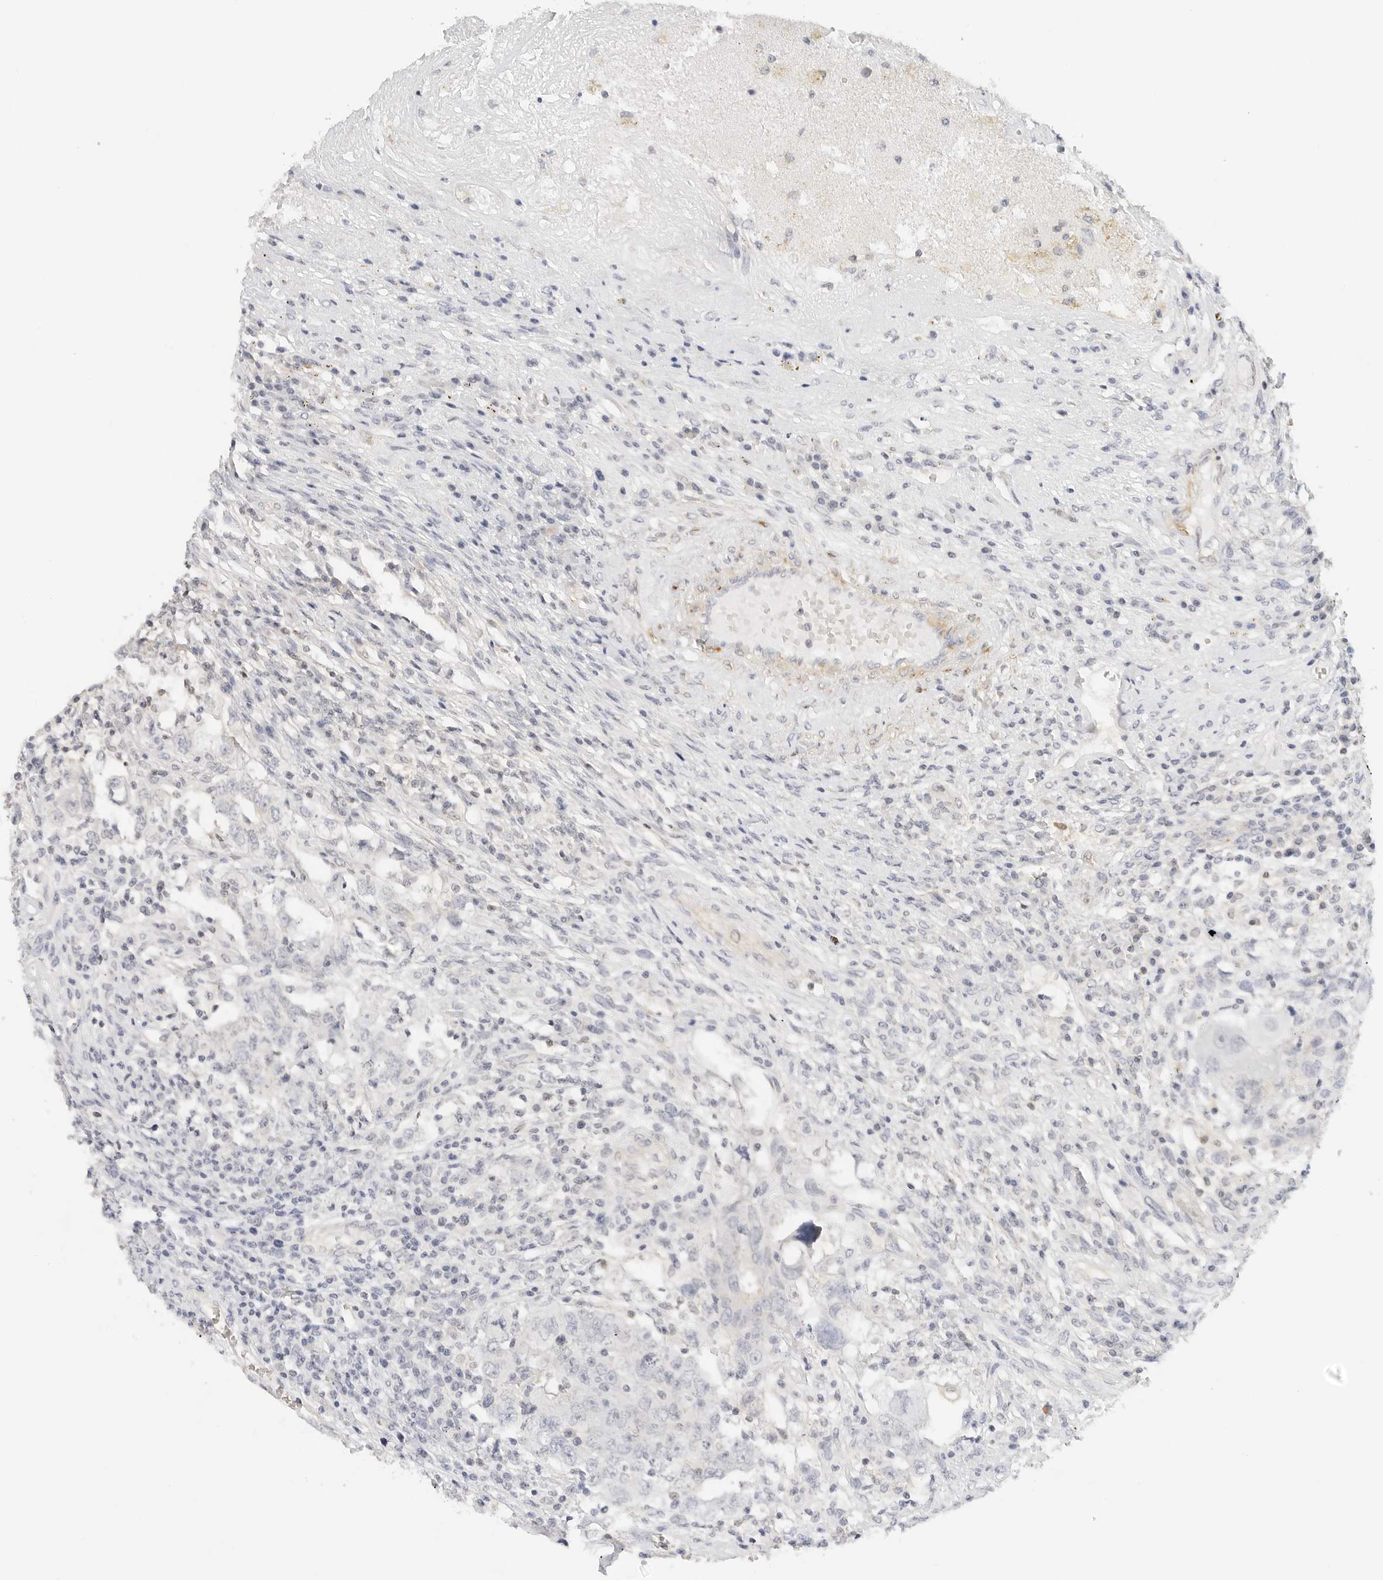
{"staining": {"intensity": "negative", "quantity": "none", "location": "none"}, "tissue": "testis cancer", "cell_type": "Tumor cells", "image_type": "cancer", "snomed": [{"axis": "morphology", "description": "Carcinoma, Embryonal, NOS"}, {"axis": "topography", "description": "Testis"}], "caption": "Tumor cells are negative for protein expression in human testis embryonal carcinoma.", "gene": "PCDH19", "patient": {"sex": "male", "age": 26}}